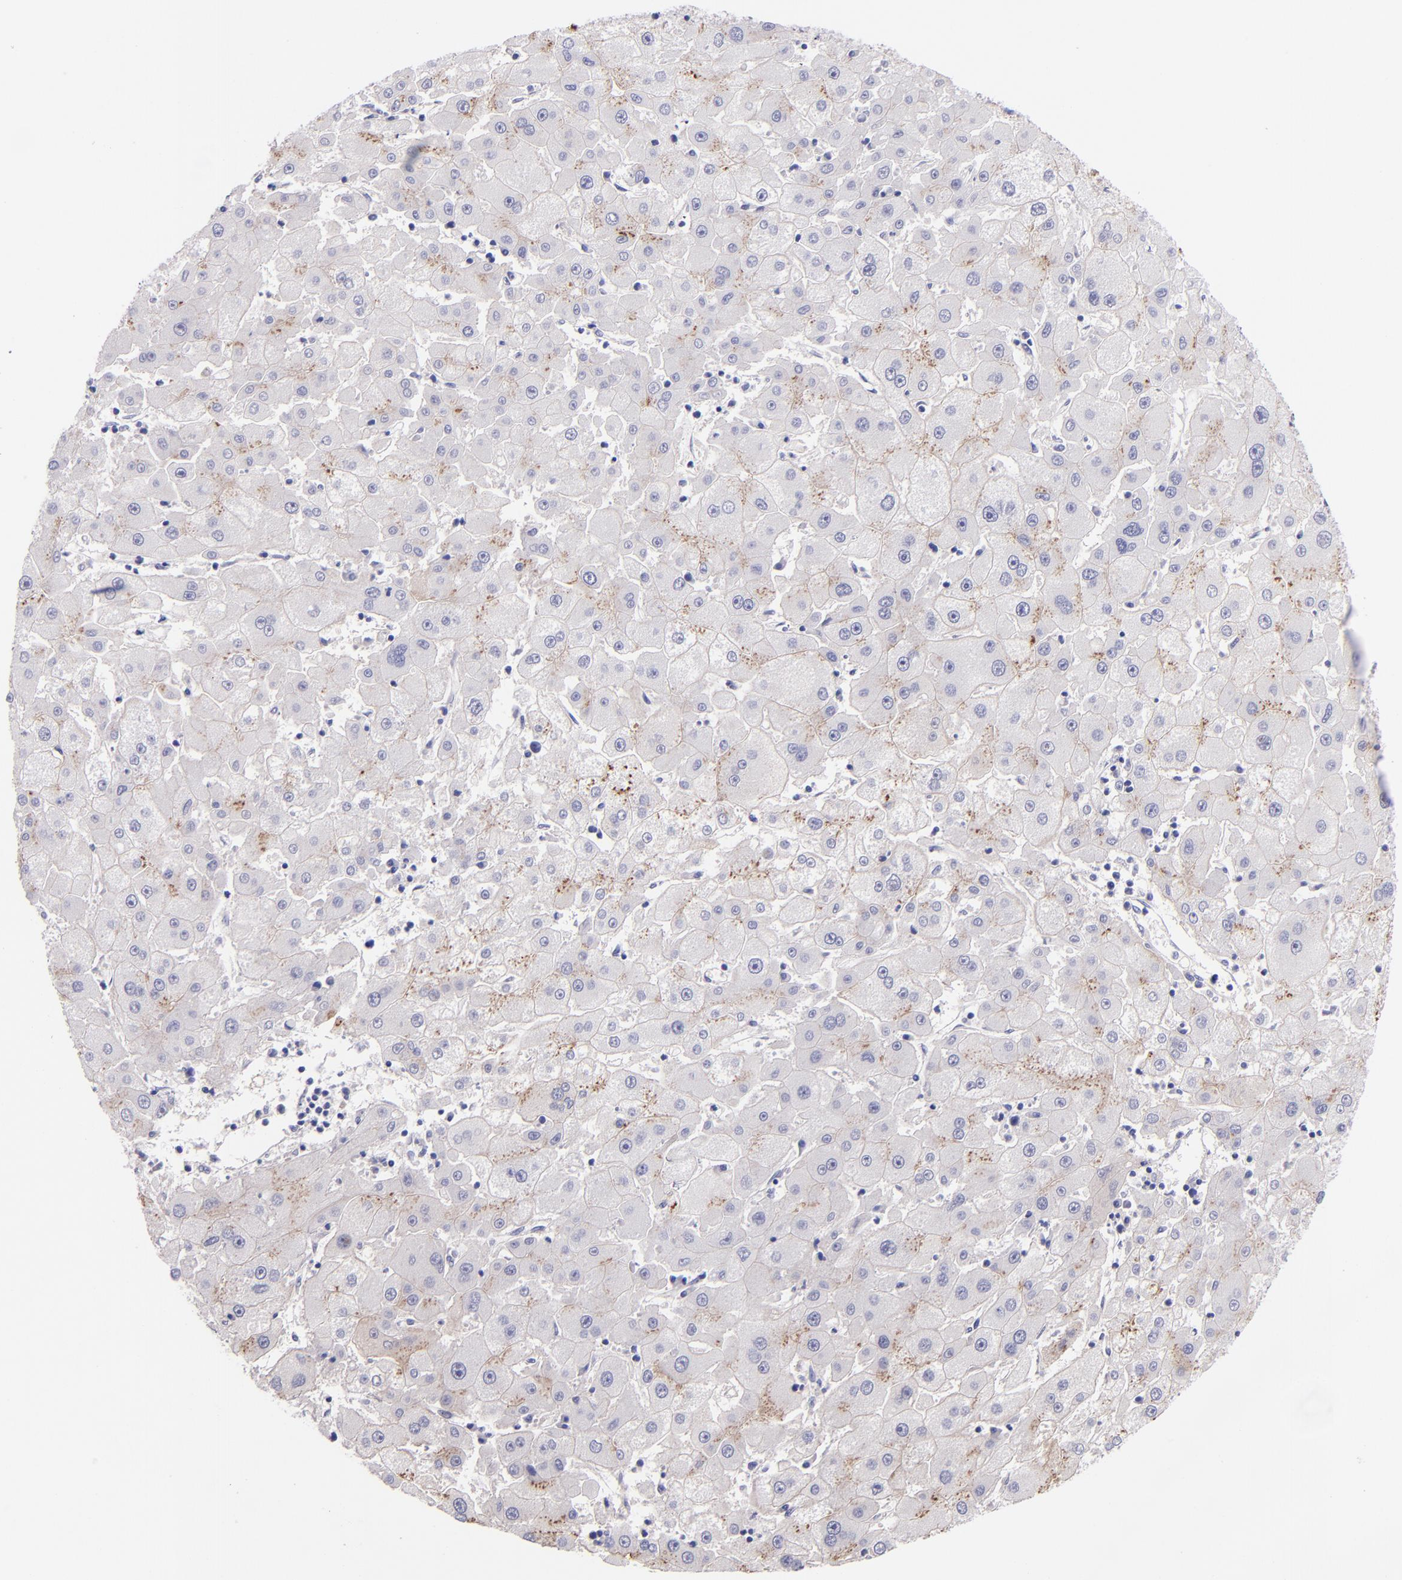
{"staining": {"intensity": "moderate", "quantity": "<25%", "location": "cytoplasmic/membranous"}, "tissue": "liver cancer", "cell_type": "Tumor cells", "image_type": "cancer", "snomed": [{"axis": "morphology", "description": "Carcinoma, Hepatocellular, NOS"}, {"axis": "topography", "description": "Liver"}], "caption": "Hepatocellular carcinoma (liver) stained with a brown dye demonstrates moderate cytoplasmic/membranous positive positivity in about <25% of tumor cells.", "gene": "KNG1", "patient": {"sex": "male", "age": 72}}